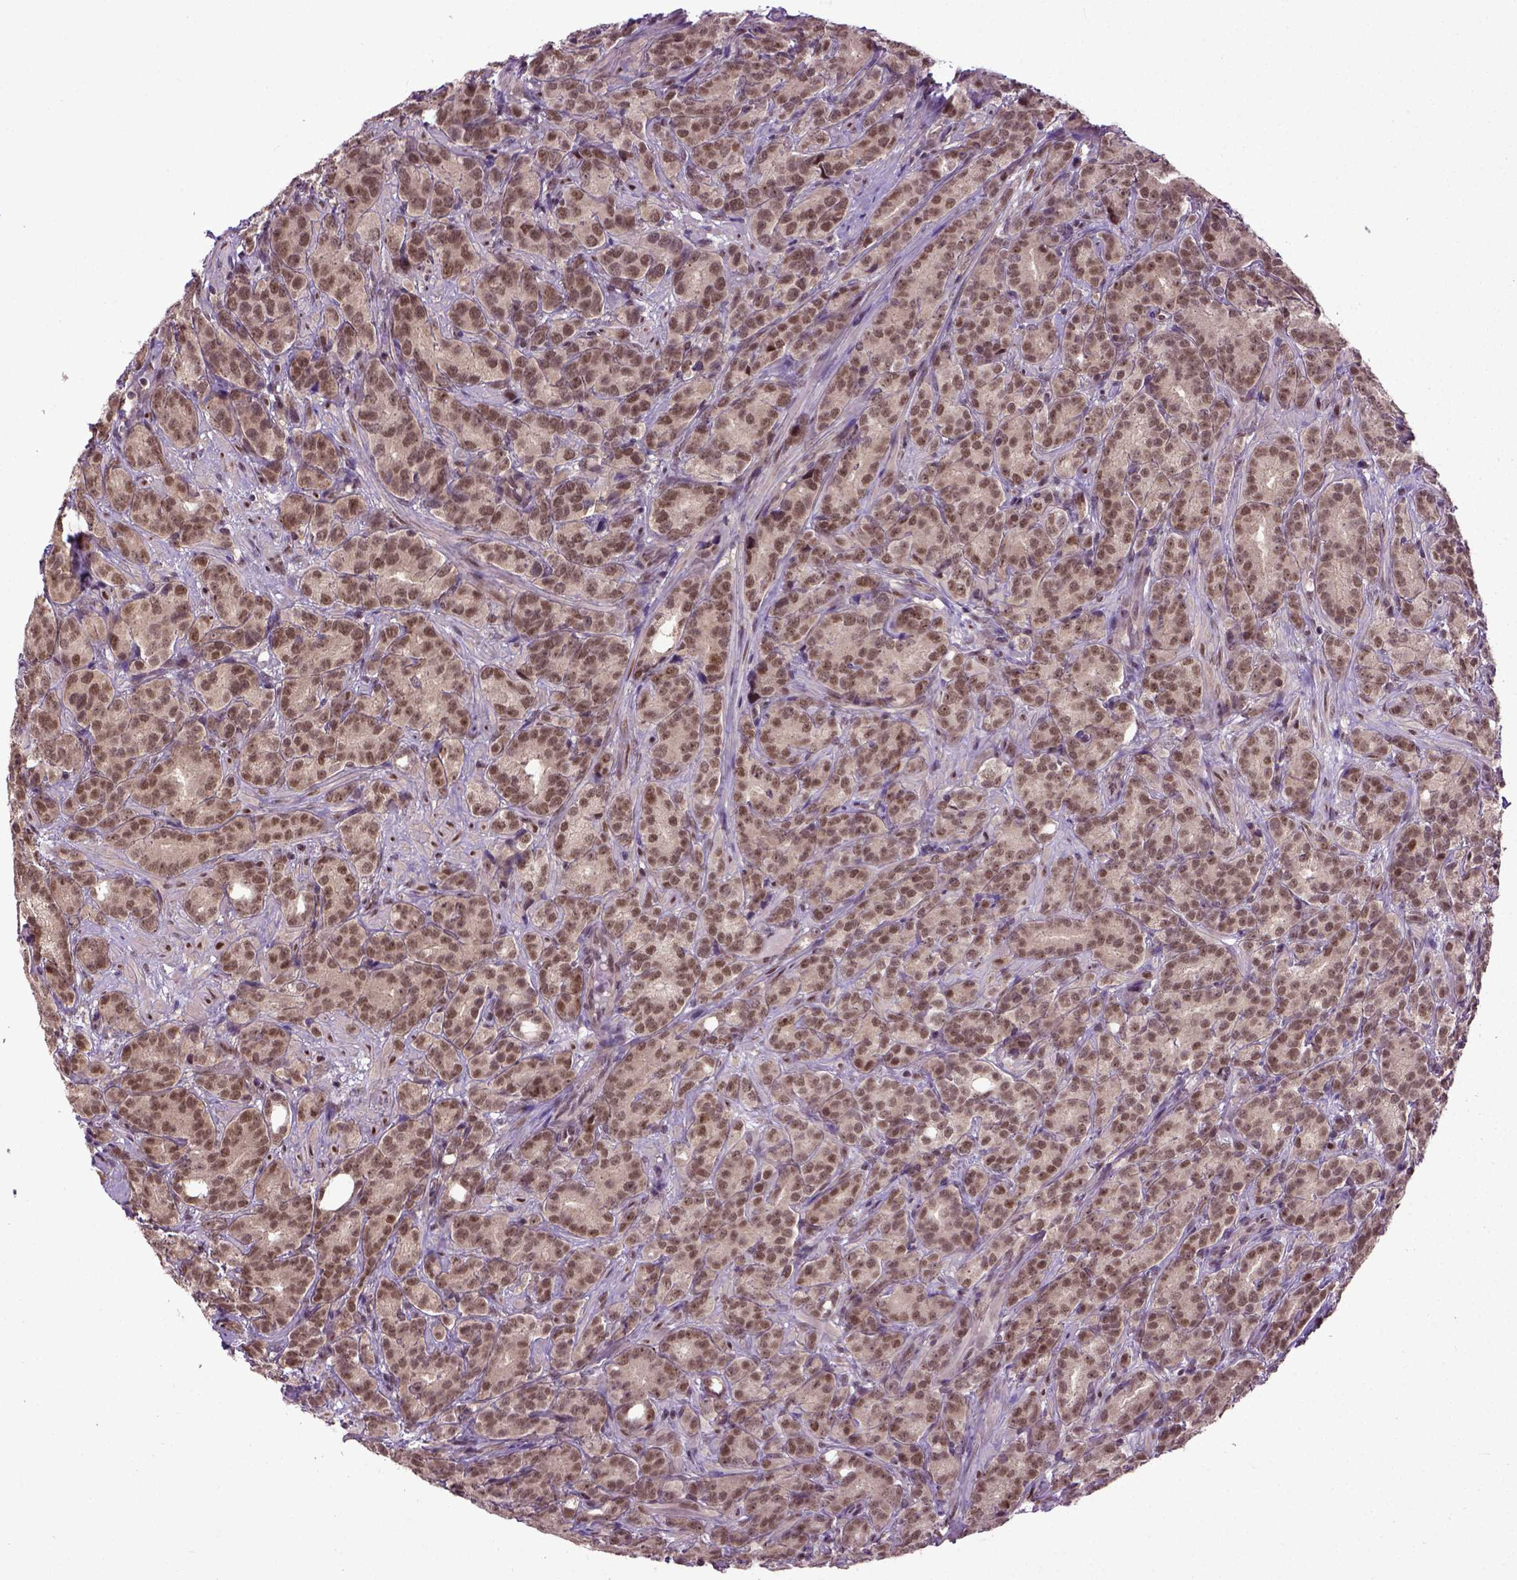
{"staining": {"intensity": "moderate", "quantity": "25%-75%", "location": "nuclear"}, "tissue": "prostate cancer", "cell_type": "Tumor cells", "image_type": "cancer", "snomed": [{"axis": "morphology", "description": "Adenocarcinoma, High grade"}, {"axis": "topography", "description": "Prostate"}], "caption": "The image reveals immunohistochemical staining of high-grade adenocarcinoma (prostate). There is moderate nuclear expression is seen in about 25%-75% of tumor cells. (Stains: DAB (3,3'-diaminobenzidine) in brown, nuclei in blue, Microscopy: brightfield microscopy at high magnification).", "gene": "UBA3", "patient": {"sex": "male", "age": 90}}